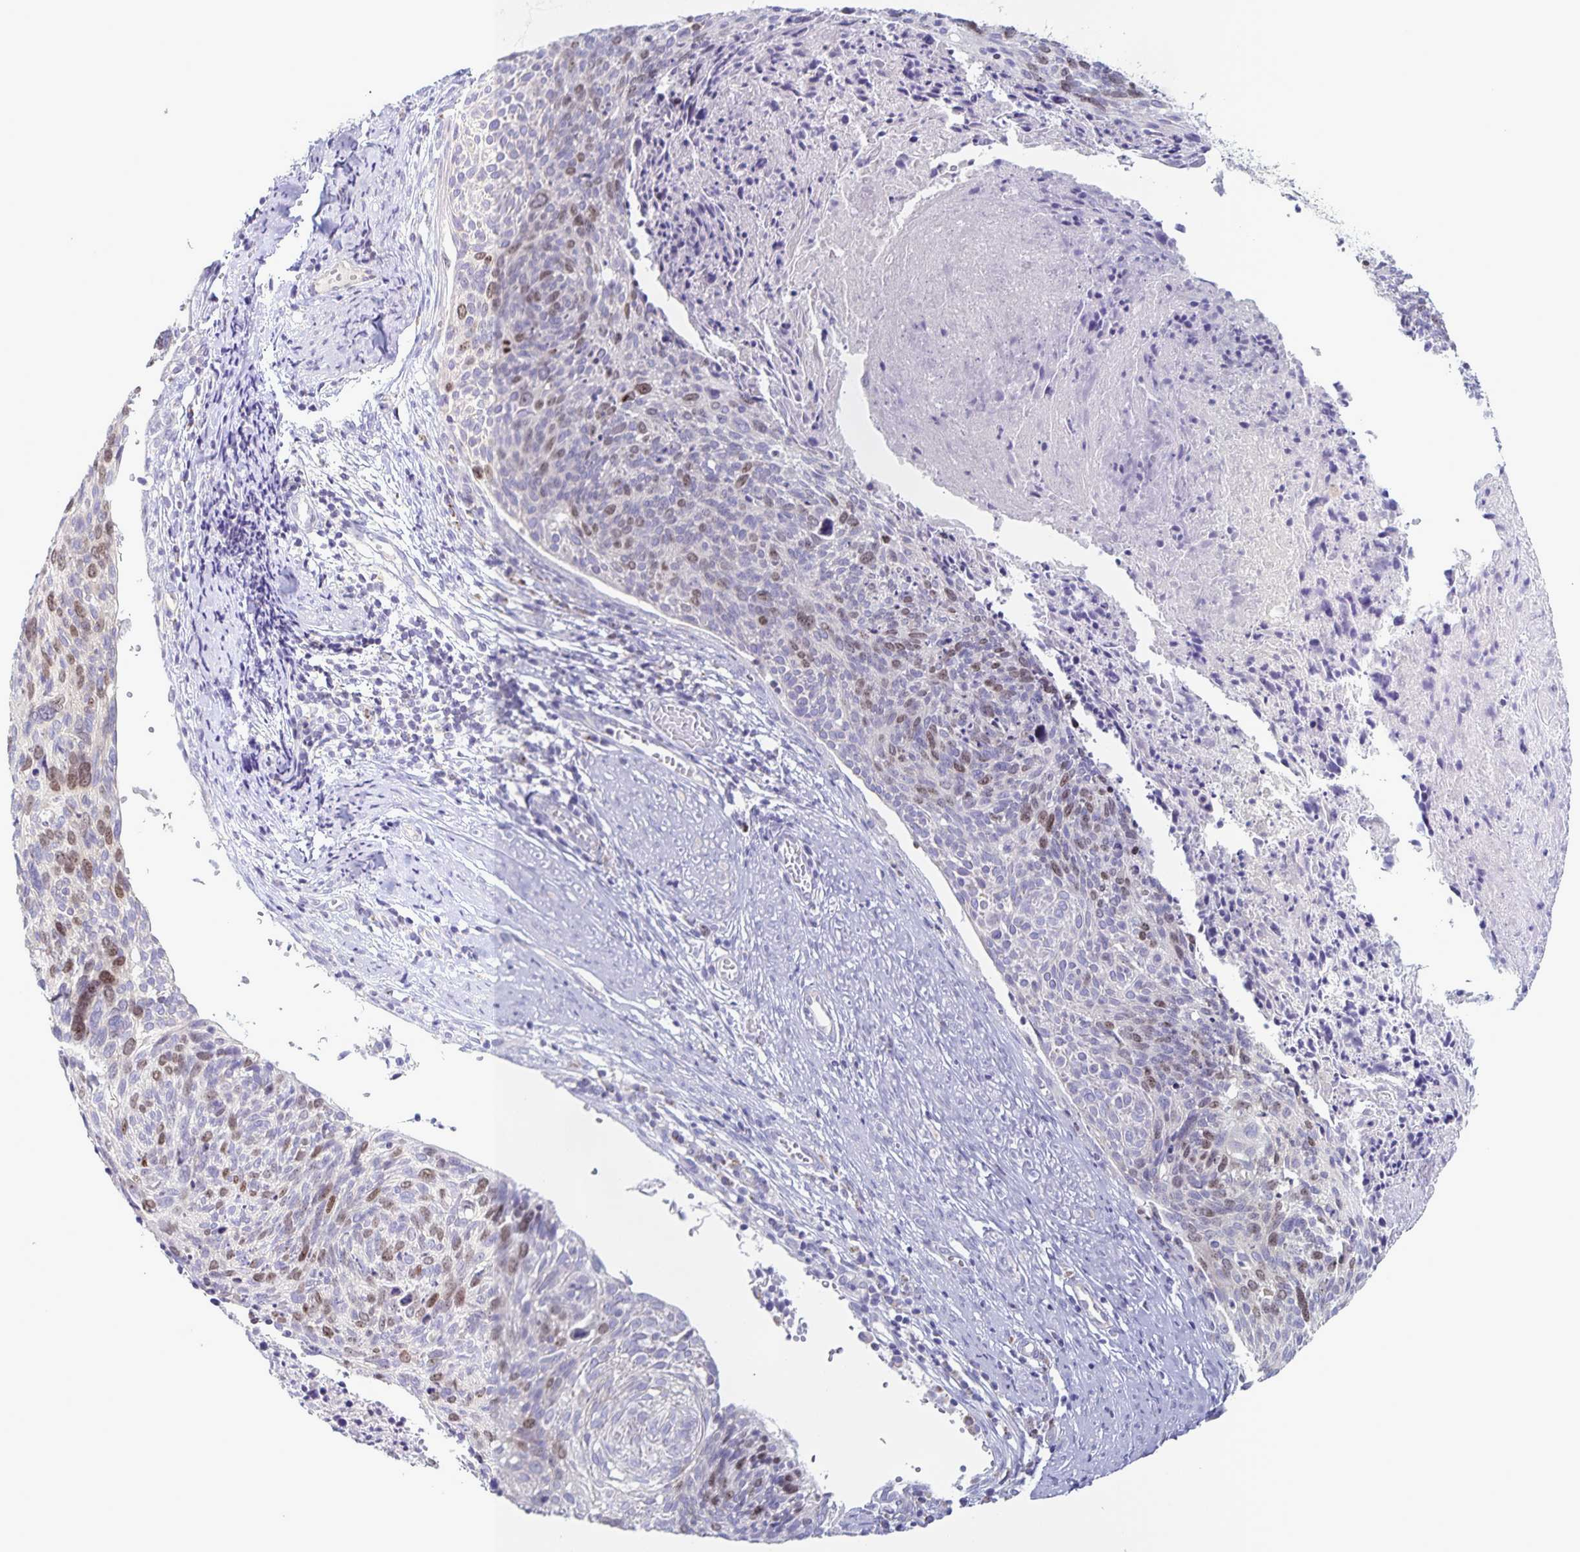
{"staining": {"intensity": "weak", "quantity": "25%-75%", "location": "nuclear"}, "tissue": "cervical cancer", "cell_type": "Tumor cells", "image_type": "cancer", "snomed": [{"axis": "morphology", "description": "Squamous cell carcinoma, NOS"}, {"axis": "topography", "description": "Cervix"}], "caption": "Immunohistochemical staining of cervical squamous cell carcinoma demonstrates low levels of weak nuclear expression in about 25%-75% of tumor cells. The protein is shown in brown color, while the nuclei are stained blue.", "gene": "CENPH", "patient": {"sex": "female", "age": 49}}